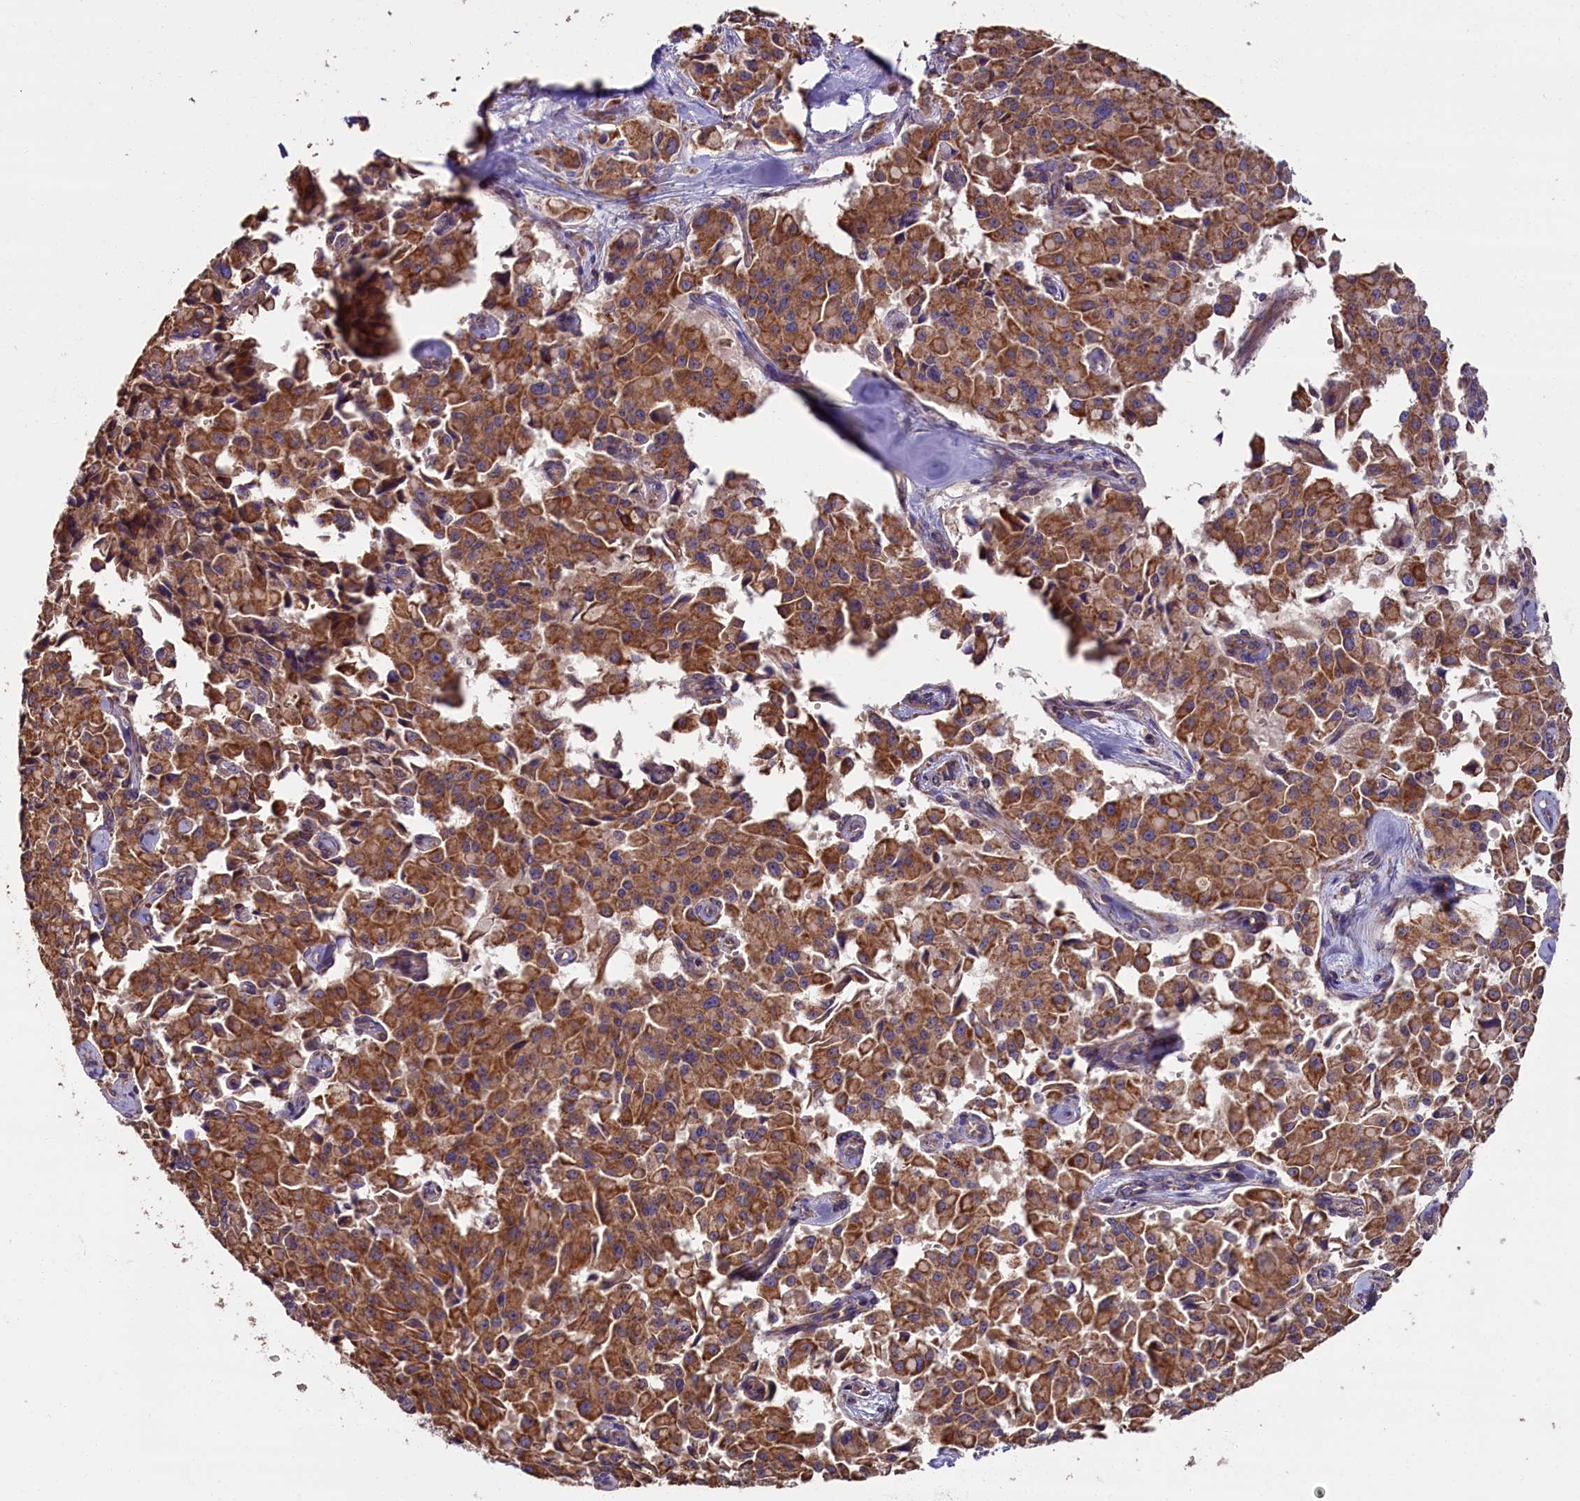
{"staining": {"intensity": "moderate", "quantity": ">75%", "location": "cytoplasmic/membranous"}, "tissue": "pancreatic cancer", "cell_type": "Tumor cells", "image_type": "cancer", "snomed": [{"axis": "morphology", "description": "Adenocarcinoma, NOS"}, {"axis": "topography", "description": "Pancreas"}], "caption": "Protein expression analysis of human pancreatic adenocarcinoma reveals moderate cytoplasmic/membranous positivity in about >75% of tumor cells.", "gene": "ZSWIM1", "patient": {"sex": "male", "age": 65}}